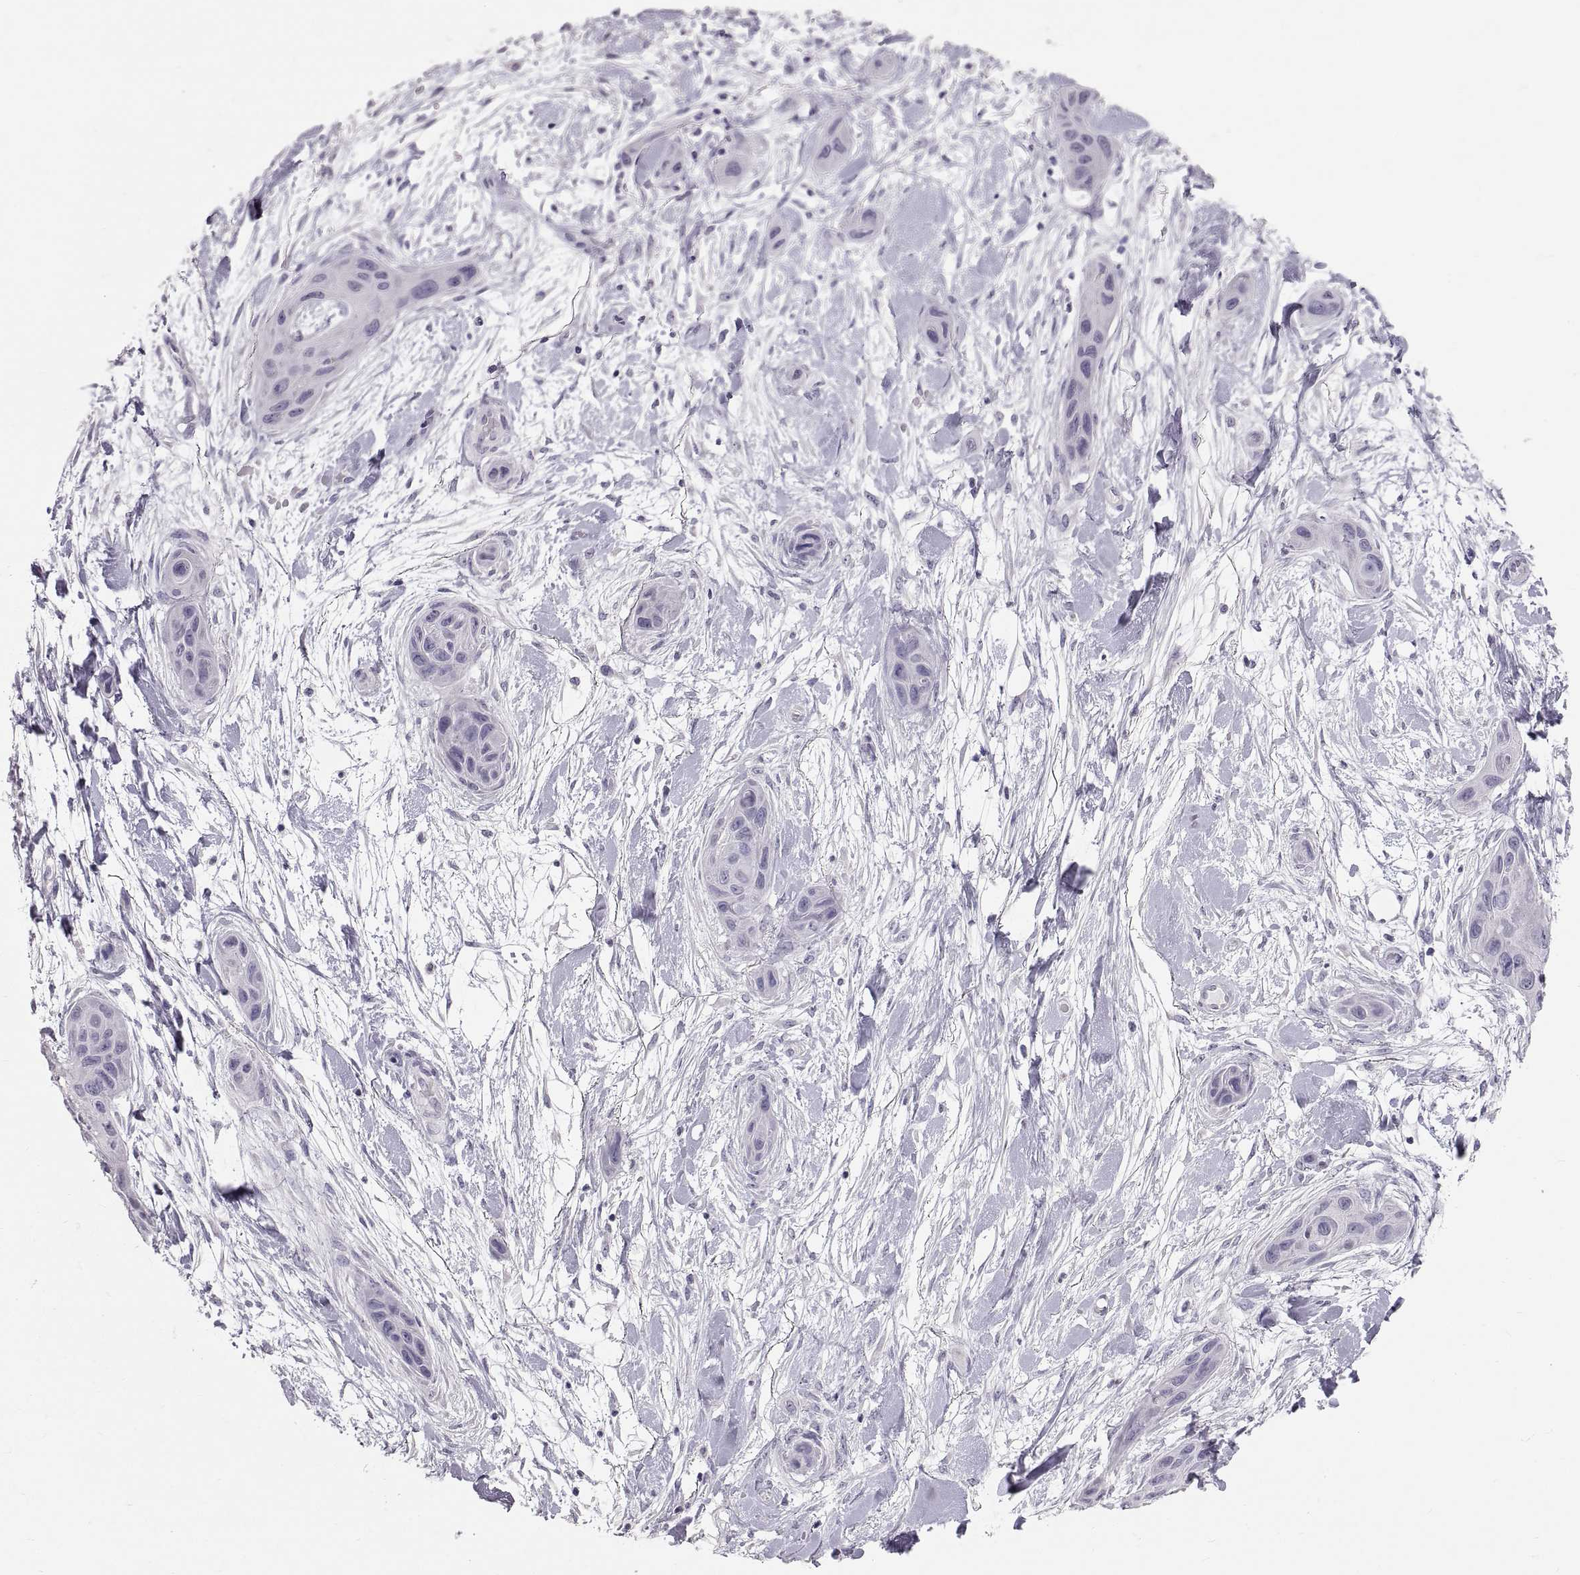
{"staining": {"intensity": "negative", "quantity": "none", "location": "none"}, "tissue": "skin cancer", "cell_type": "Tumor cells", "image_type": "cancer", "snomed": [{"axis": "morphology", "description": "Squamous cell carcinoma, NOS"}, {"axis": "topography", "description": "Skin"}], "caption": "Tumor cells are negative for brown protein staining in skin squamous cell carcinoma.", "gene": "WBP2NL", "patient": {"sex": "male", "age": 79}}